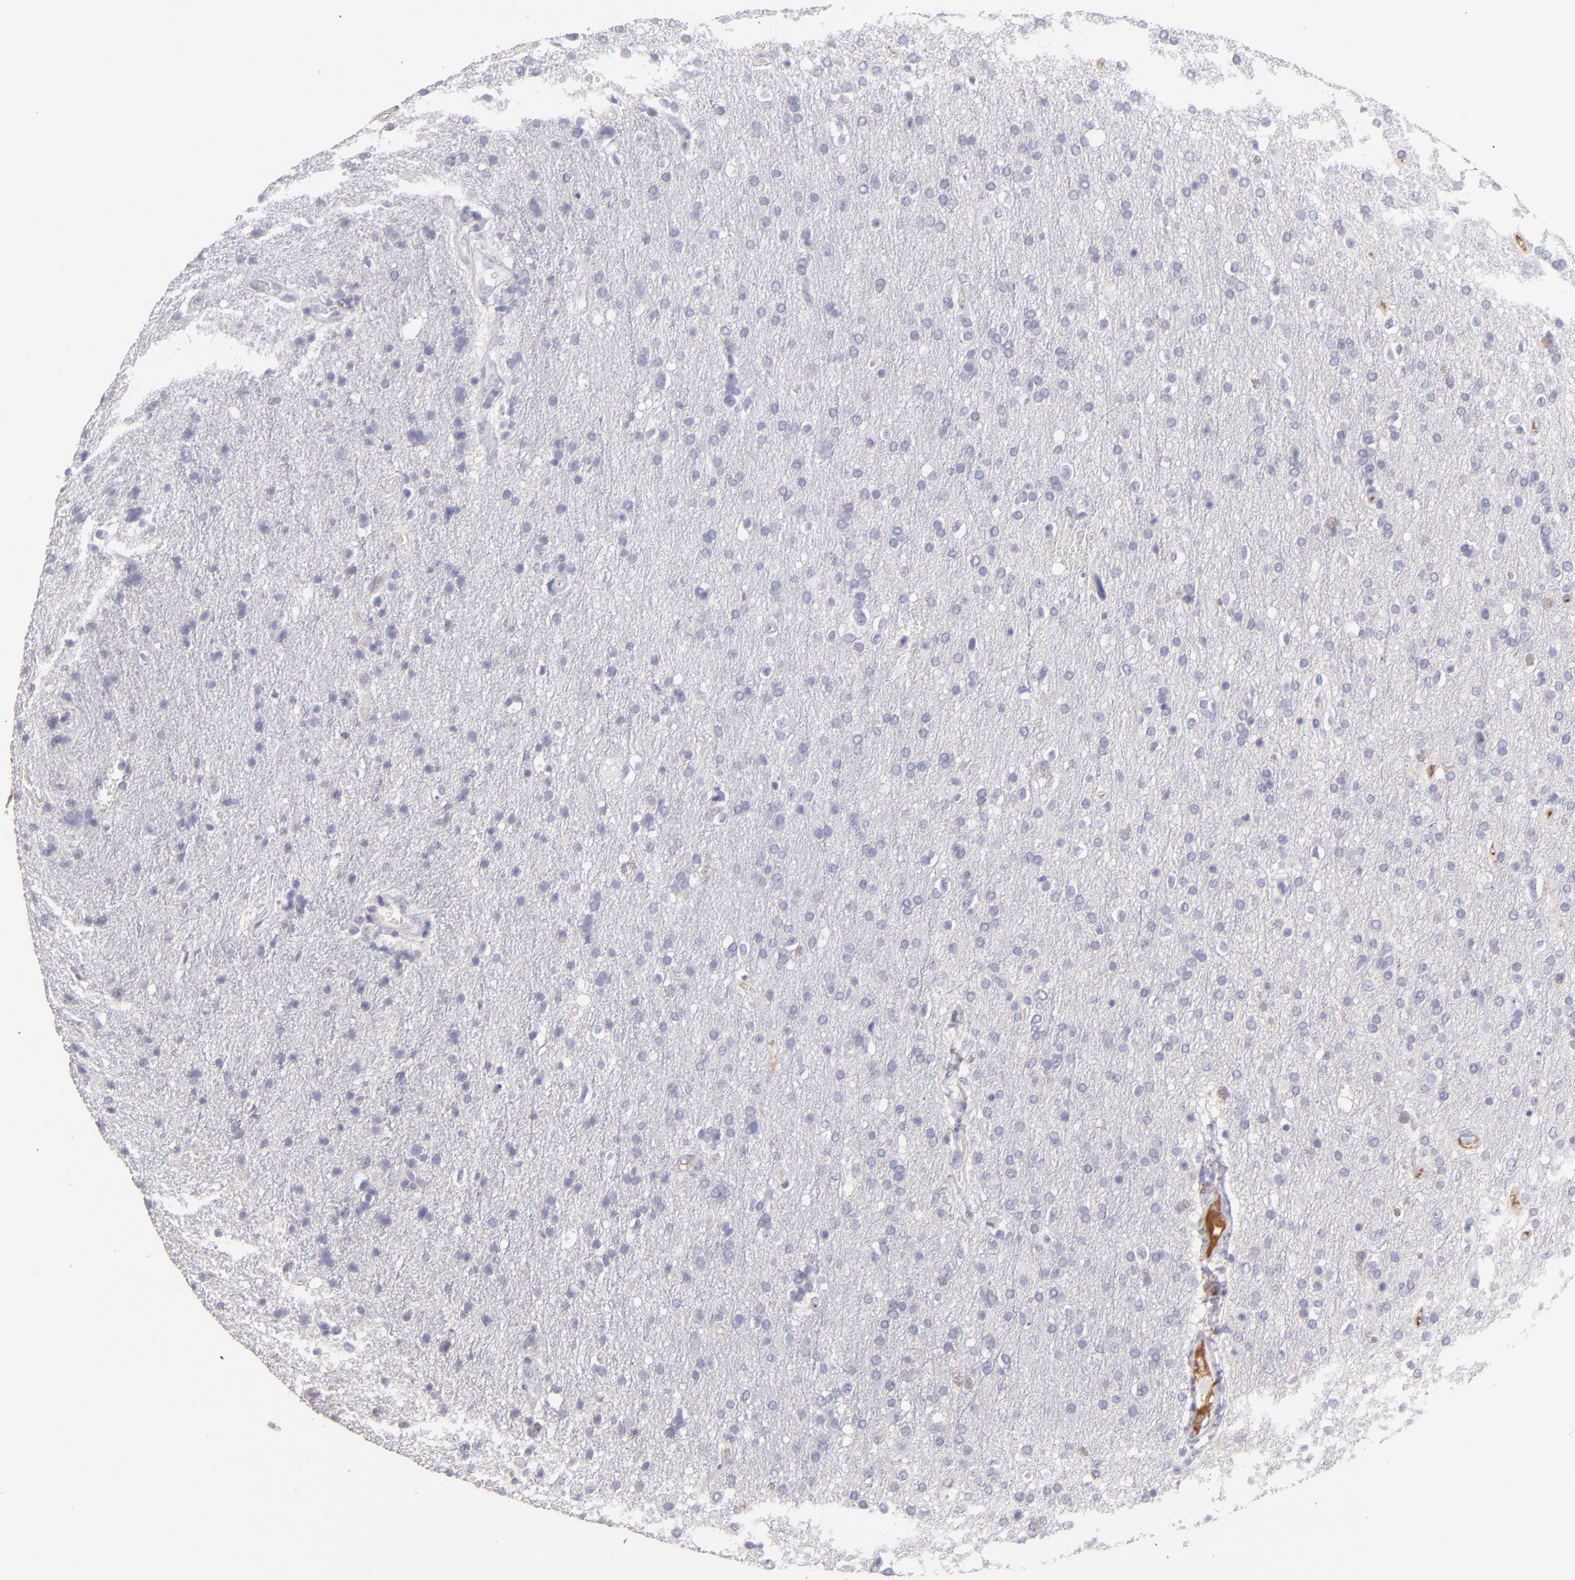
{"staining": {"intensity": "negative", "quantity": "none", "location": "none"}, "tissue": "glioma", "cell_type": "Tumor cells", "image_type": "cancer", "snomed": [{"axis": "morphology", "description": "Glioma, malignant, High grade"}, {"axis": "topography", "description": "Brain"}], "caption": "Malignant high-grade glioma stained for a protein using immunohistochemistry (IHC) reveals no expression tumor cells.", "gene": "ABCC4", "patient": {"sex": "male", "age": 33}}